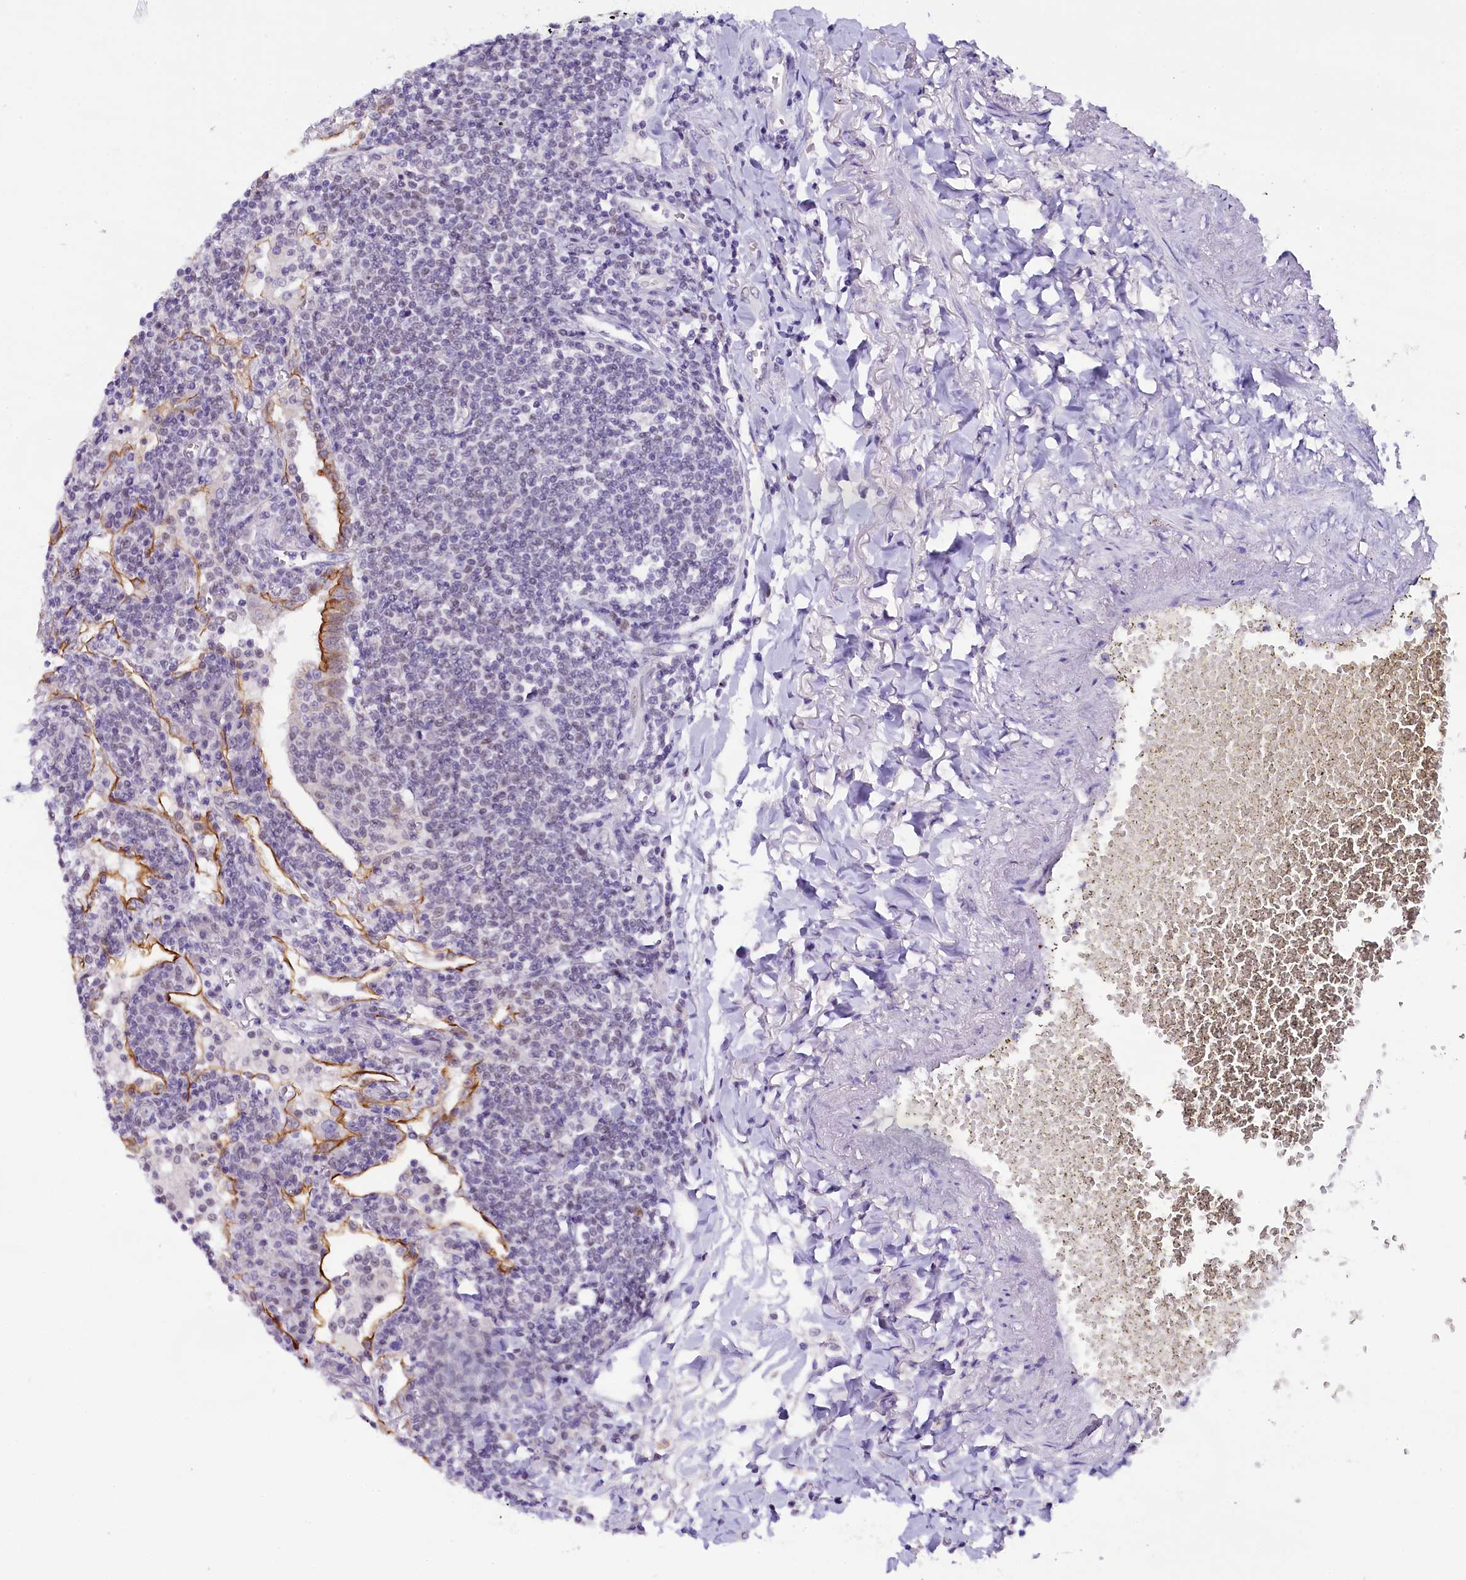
{"staining": {"intensity": "negative", "quantity": "none", "location": "none"}, "tissue": "lymphoma", "cell_type": "Tumor cells", "image_type": "cancer", "snomed": [{"axis": "morphology", "description": "Malignant lymphoma, non-Hodgkin's type, Low grade"}, {"axis": "topography", "description": "Lung"}], "caption": "Immunohistochemistry (IHC) of human lymphoma displays no positivity in tumor cells.", "gene": "OSGEP", "patient": {"sex": "female", "age": 71}}